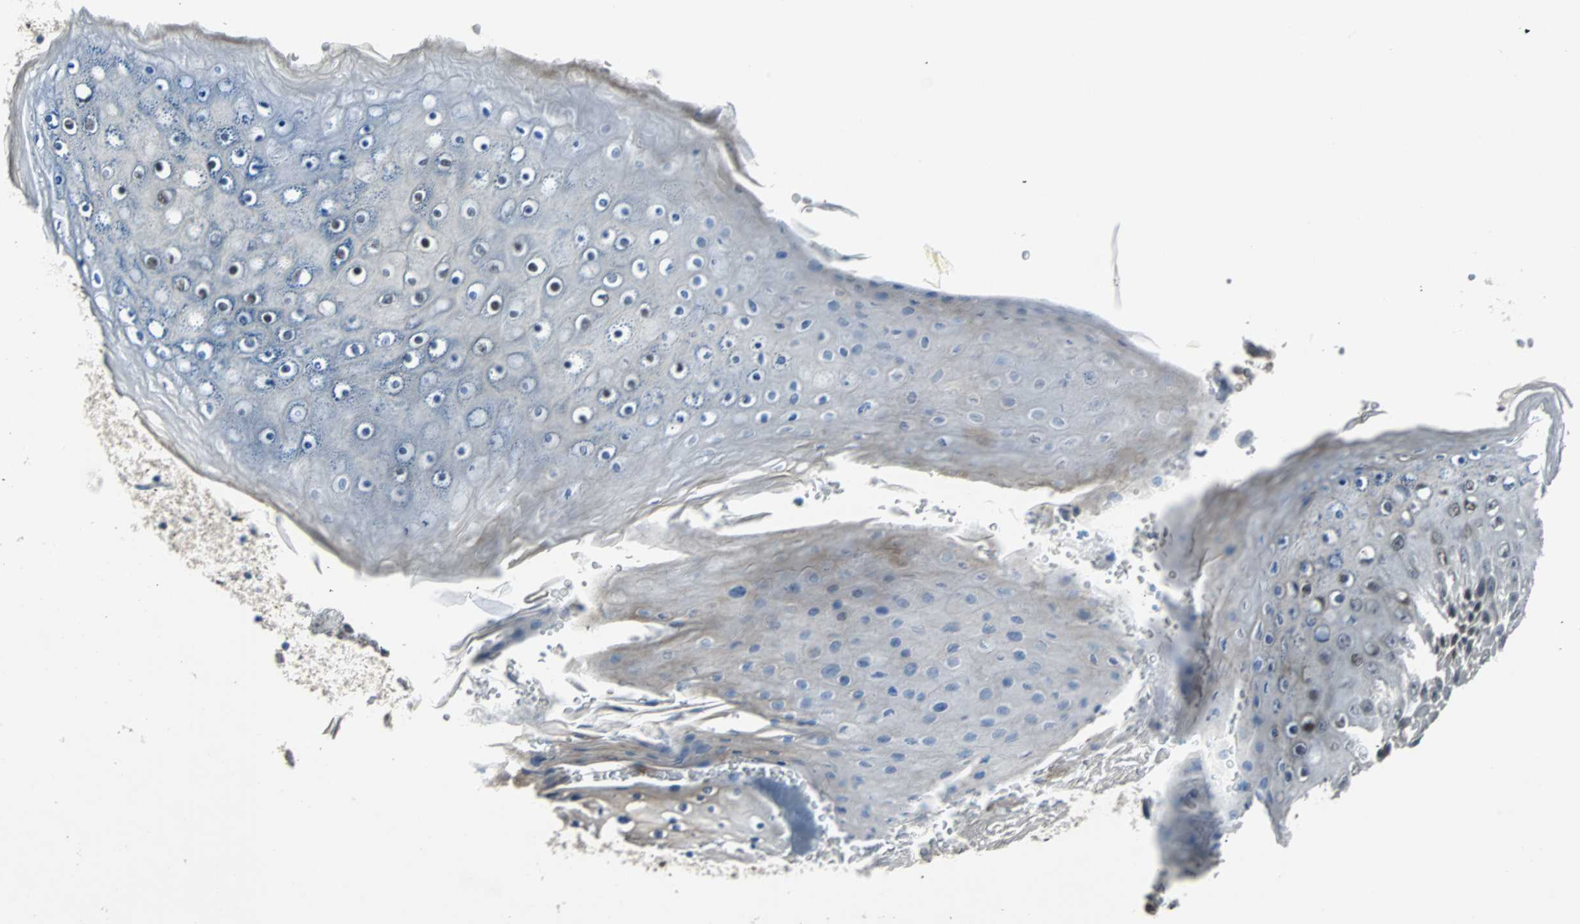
{"staining": {"intensity": "moderate", "quantity": "25%-75%", "location": "cytoplasmic/membranous,nuclear"}, "tissue": "skin", "cell_type": "Epidermal cells", "image_type": "normal", "snomed": [{"axis": "morphology", "description": "Normal tissue, NOS"}, {"axis": "topography", "description": "Anal"}], "caption": "This micrograph reveals immunohistochemistry (IHC) staining of normal human skin, with medium moderate cytoplasmic/membranous,nuclear positivity in approximately 25%-75% of epidermal cells.", "gene": "USP28", "patient": {"sex": "female", "age": 46}}